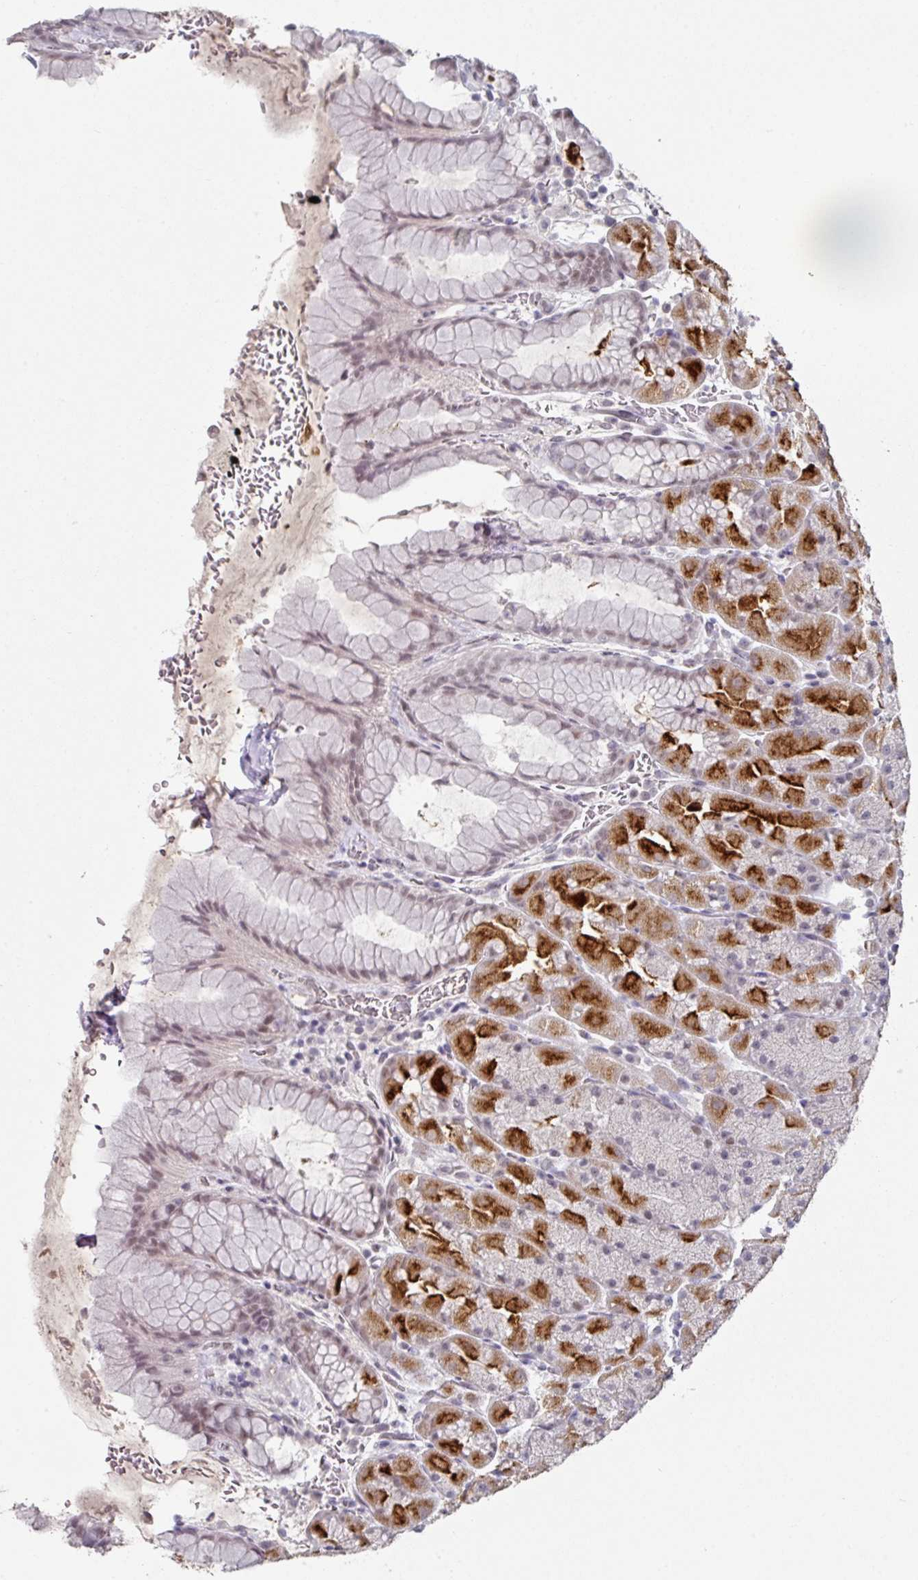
{"staining": {"intensity": "strong", "quantity": "<25%", "location": "cytoplasmic/membranous"}, "tissue": "stomach", "cell_type": "Glandular cells", "image_type": "normal", "snomed": [{"axis": "morphology", "description": "Normal tissue, NOS"}, {"axis": "topography", "description": "Stomach, upper"}, {"axis": "topography", "description": "Stomach, lower"}], "caption": "Glandular cells show strong cytoplasmic/membranous positivity in about <25% of cells in normal stomach.", "gene": "ELK1", "patient": {"sex": "male", "age": 67}}